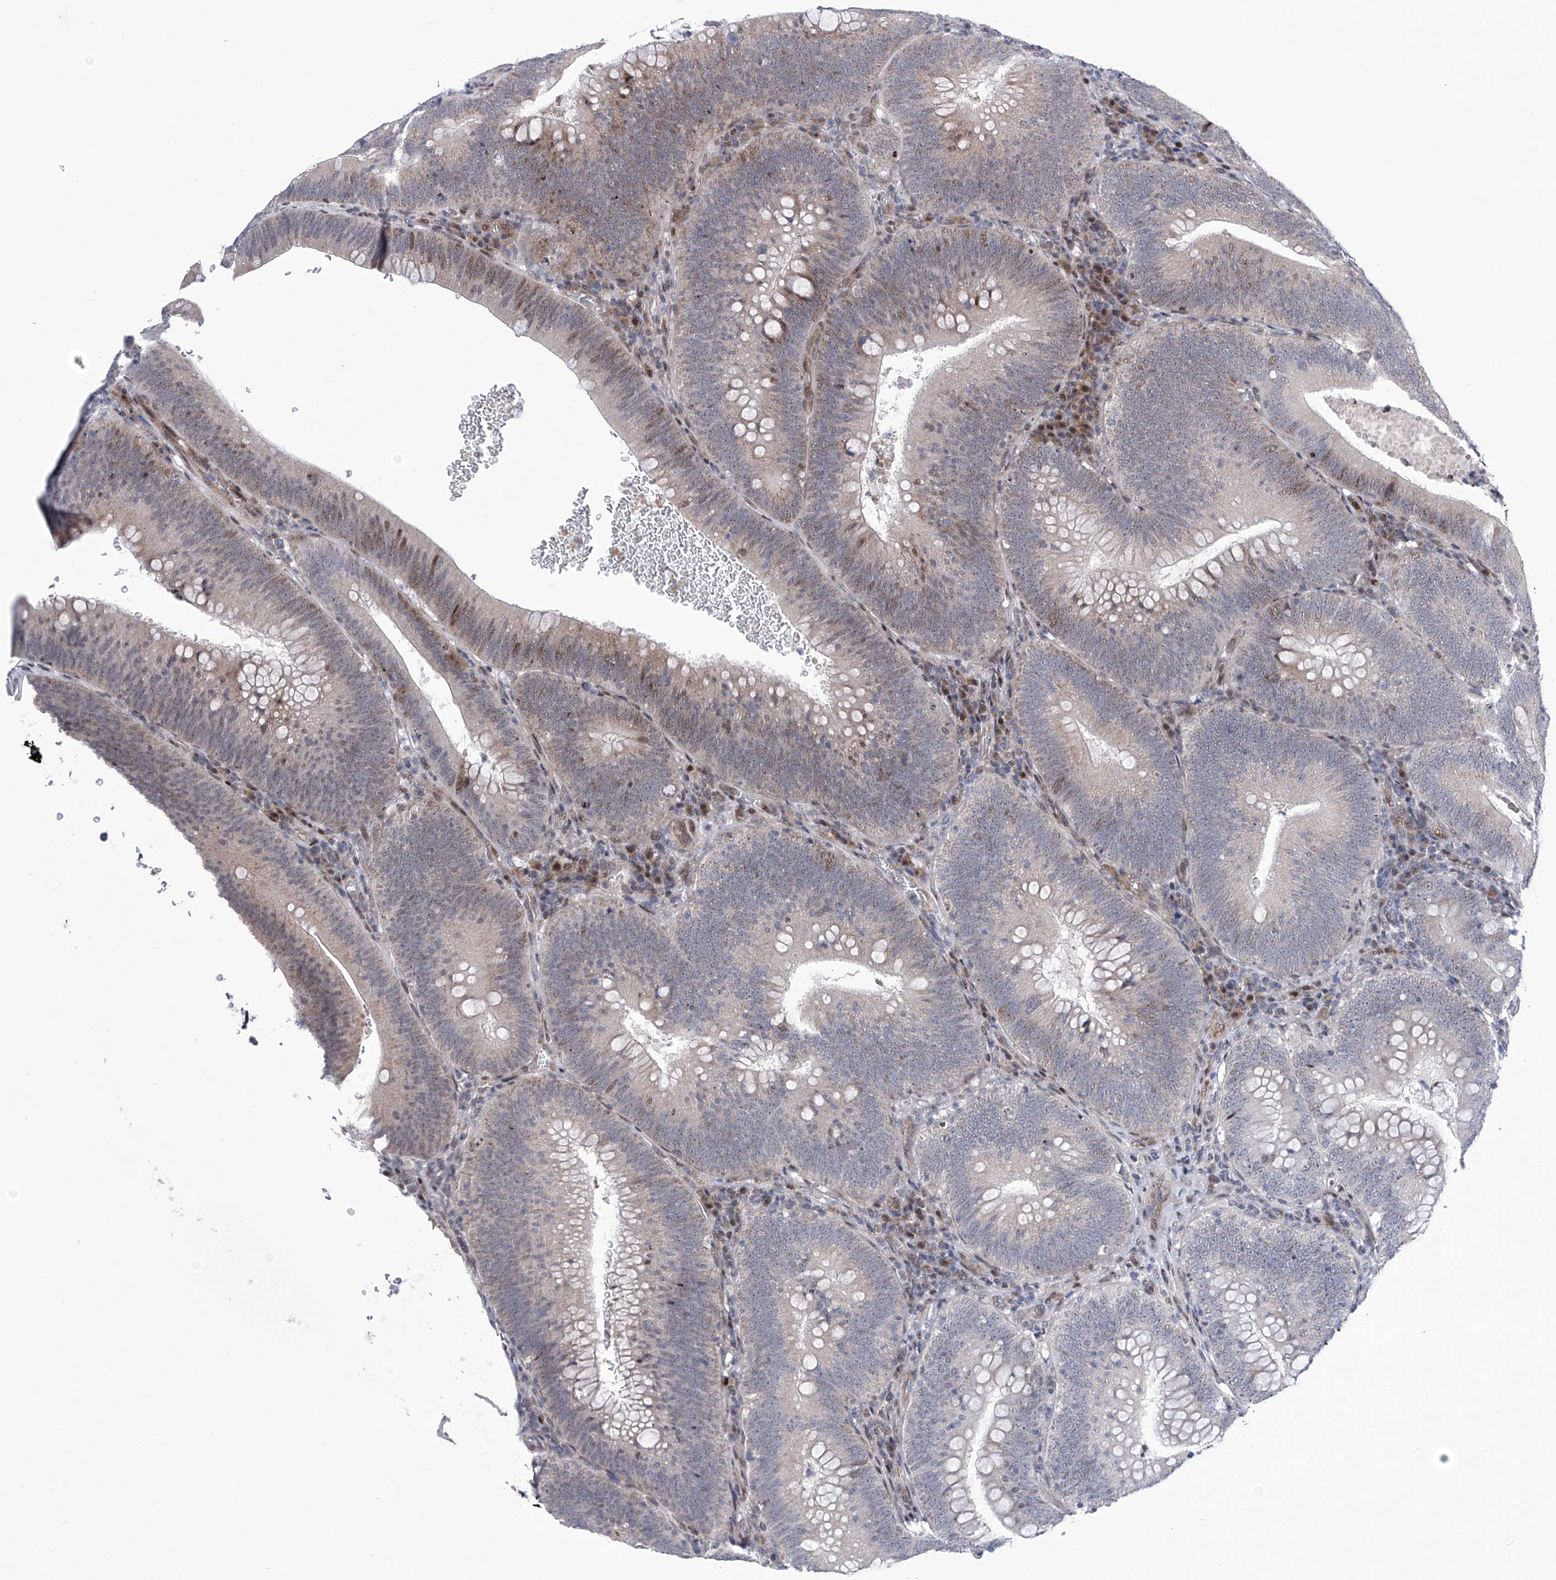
{"staining": {"intensity": "moderate", "quantity": "<25%", "location": "nuclear"}, "tissue": "colorectal cancer", "cell_type": "Tumor cells", "image_type": "cancer", "snomed": [{"axis": "morphology", "description": "Normal tissue, NOS"}, {"axis": "topography", "description": "Colon"}], "caption": "A photomicrograph showing moderate nuclear expression in approximately <25% of tumor cells in colorectal cancer, as visualized by brown immunohistochemical staining.", "gene": "NUFIP1", "patient": {"sex": "female", "age": 82}}